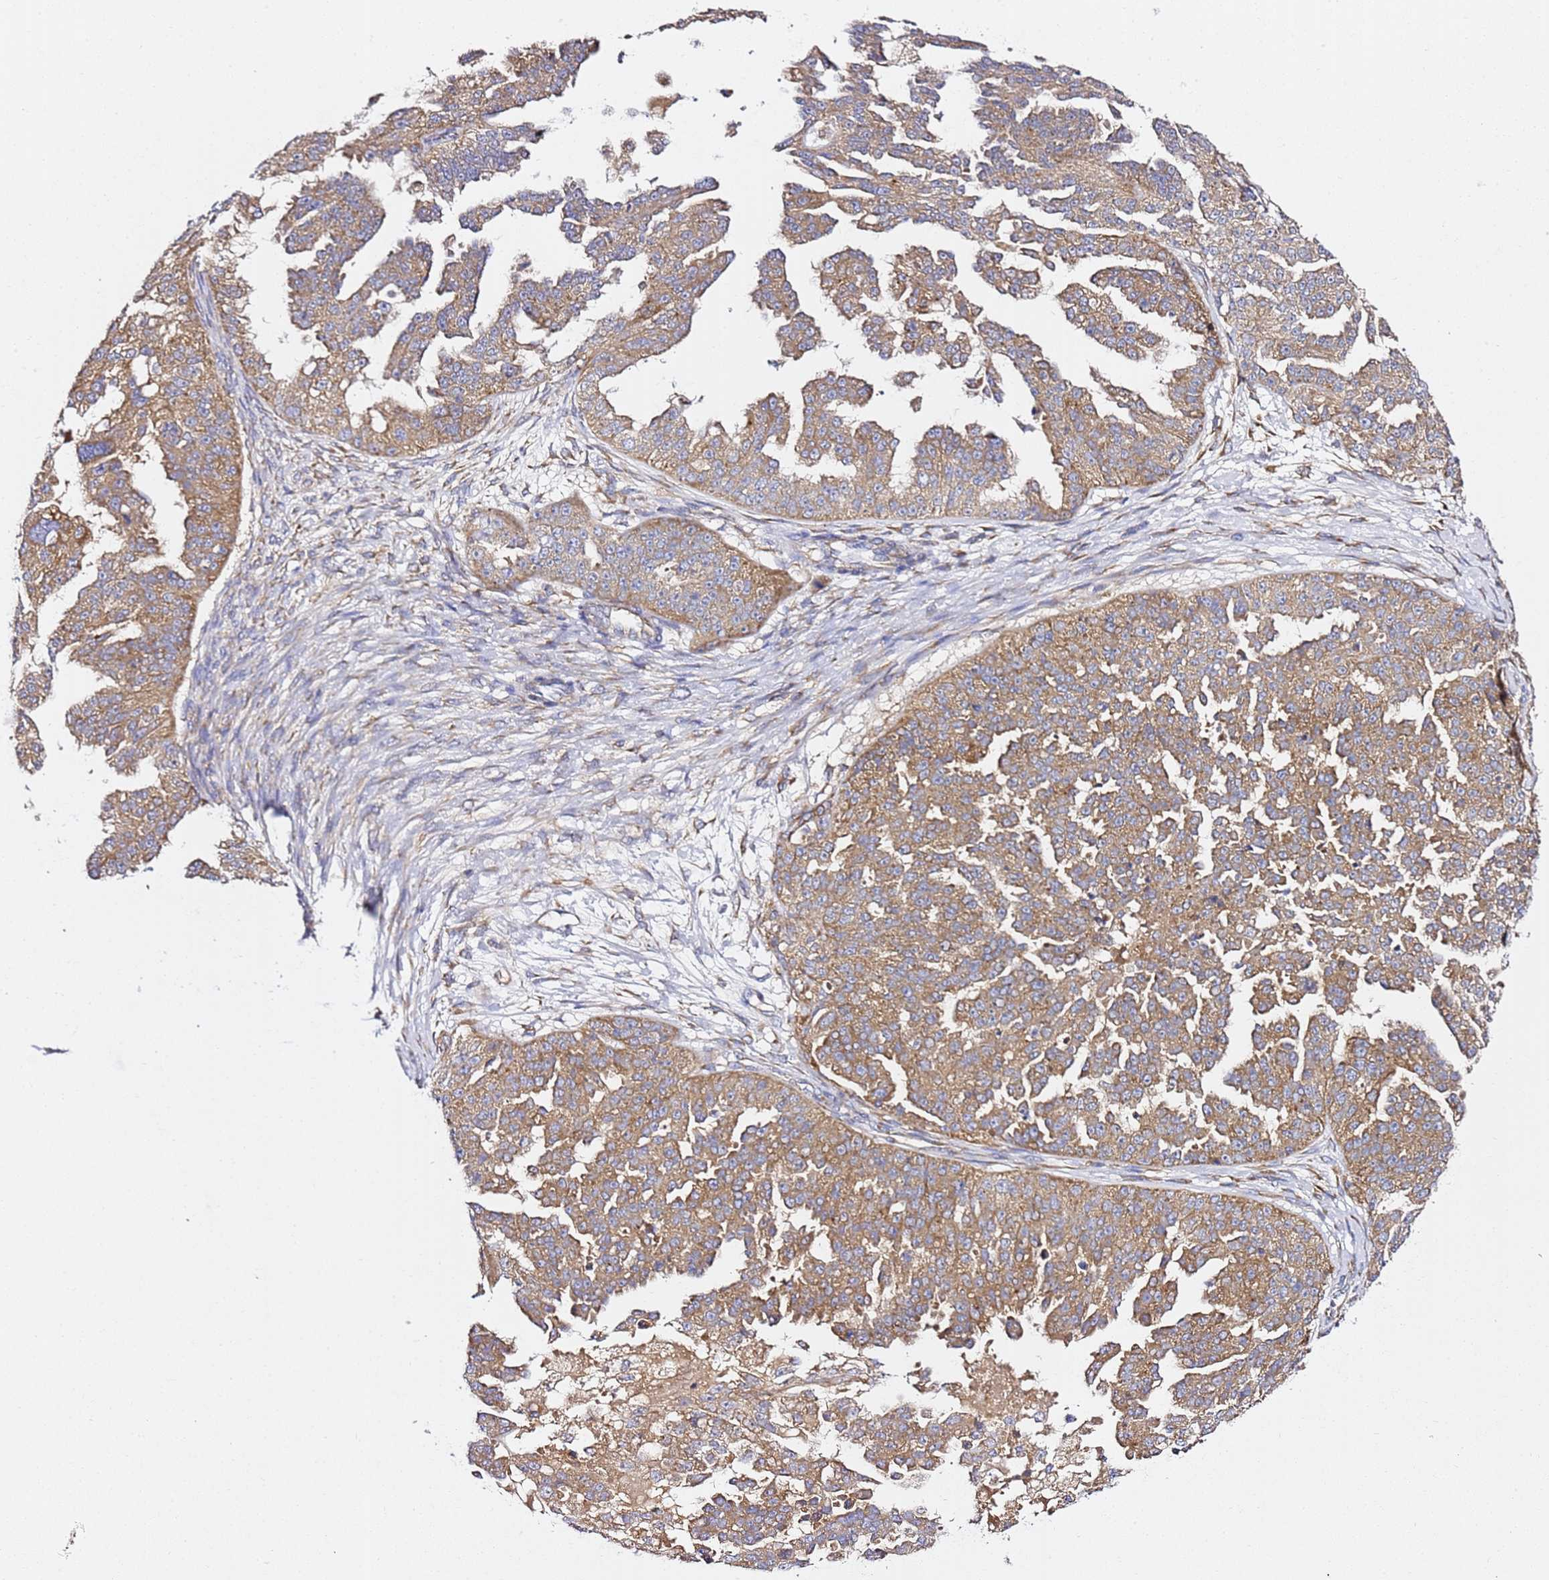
{"staining": {"intensity": "moderate", "quantity": ">75%", "location": "cytoplasmic/membranous"}, "tissue": "ovarian cancer", "cell_type": "Tumor cells", "image_type": "cancer", "snomed": [{"axis": "morphology", "description": "Cystadenocarcinoma, serous, NOS"}, {"axis": "topography", "description": "Ovary"}], "caption": "Immunohistochemical staining of human ovarian serous cystadenocarcinoma reveals moderate cytoplasmic/membranous protein staining in approximately >75% of tumor cells.", "gene": "C19orf12", "patient": {"sex": "female", "age": 58}}